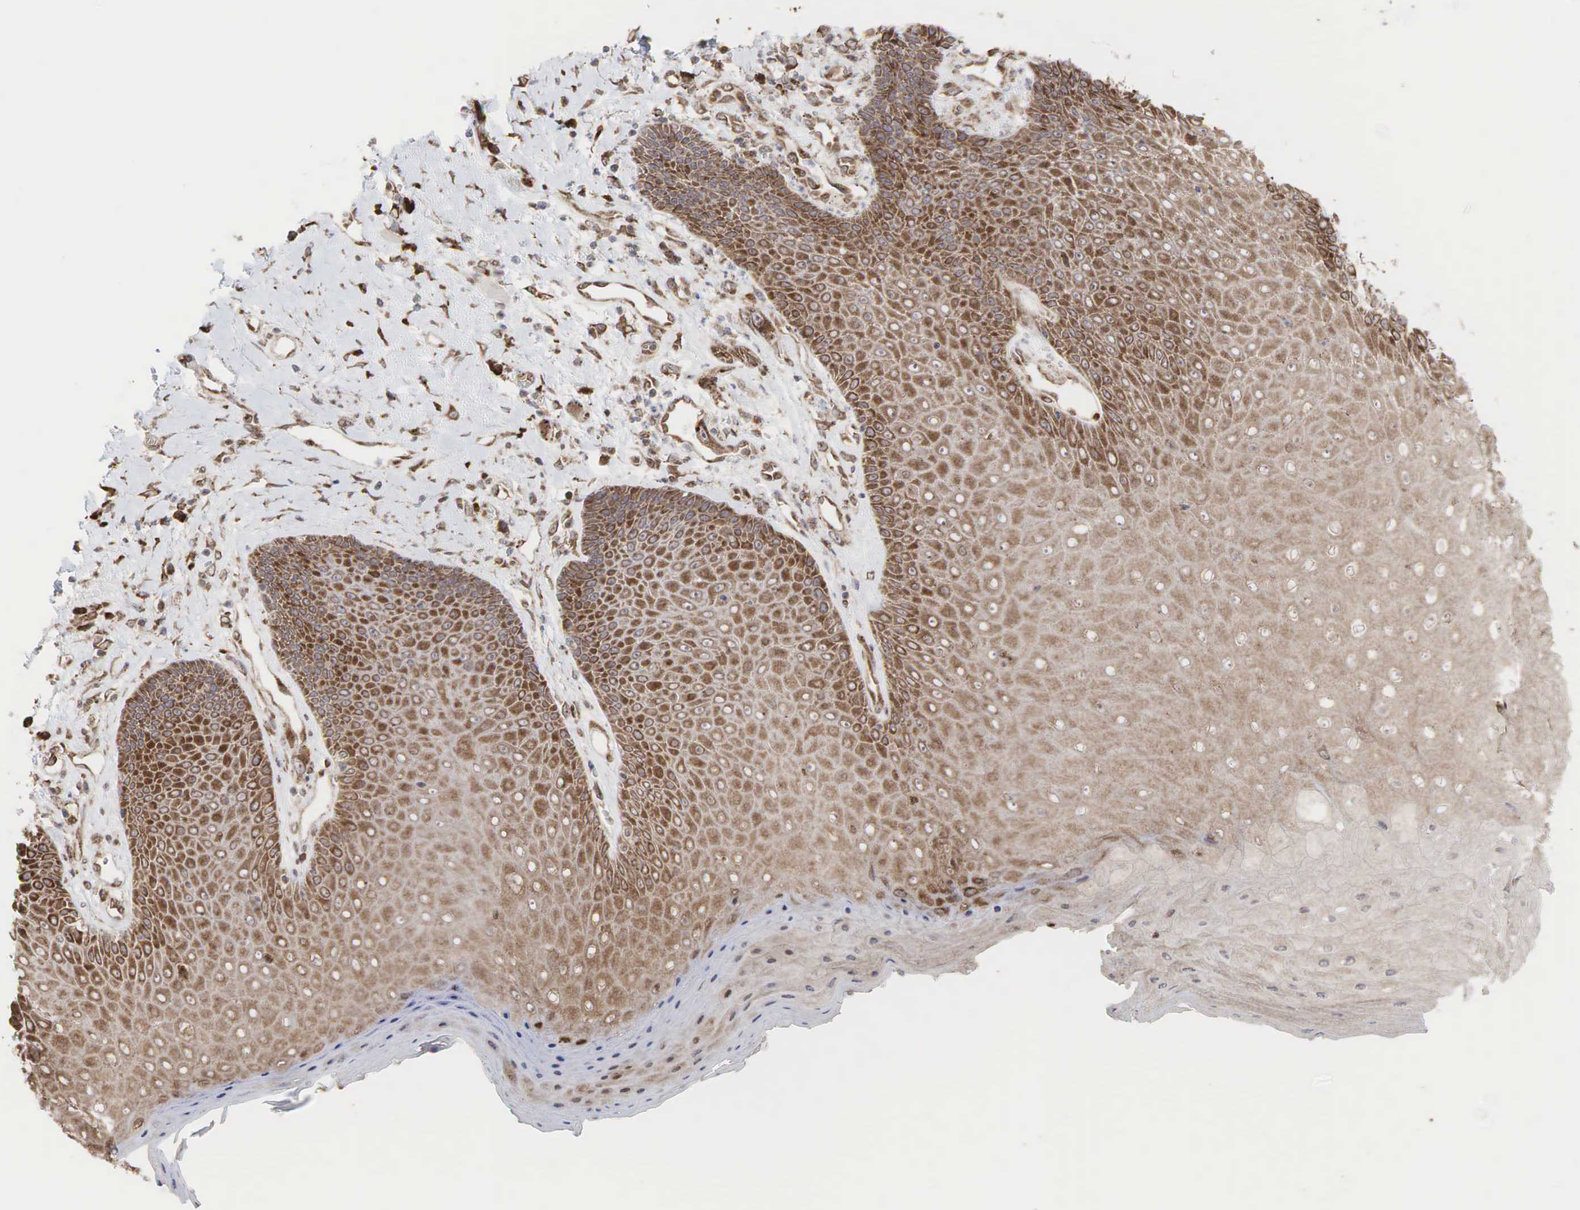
{"staining": {"intensity": "moderate", "quantity": ">75%", "location": "cytoplasmic/membranous,nuclear"}, "tissue": "skin", "cell_type": "Epidermal cells", "image_type": "normal", "snomed": [{"axis": "morphology", "description": "Normal tissue, NOS"}, {"axis": "topography", "description": "Skin"}, {"axis": "topography", "description": "Anal"}], "caption": "Approximately >75% of epidermal cells in benign human skin demonstrate moderate cytoplasmic/membranous,nuclear protein positivity as visualized by brown immunohistochemical staining.", "gene": "PABPC5", "patient": {"sex": "male", "age": 61}}